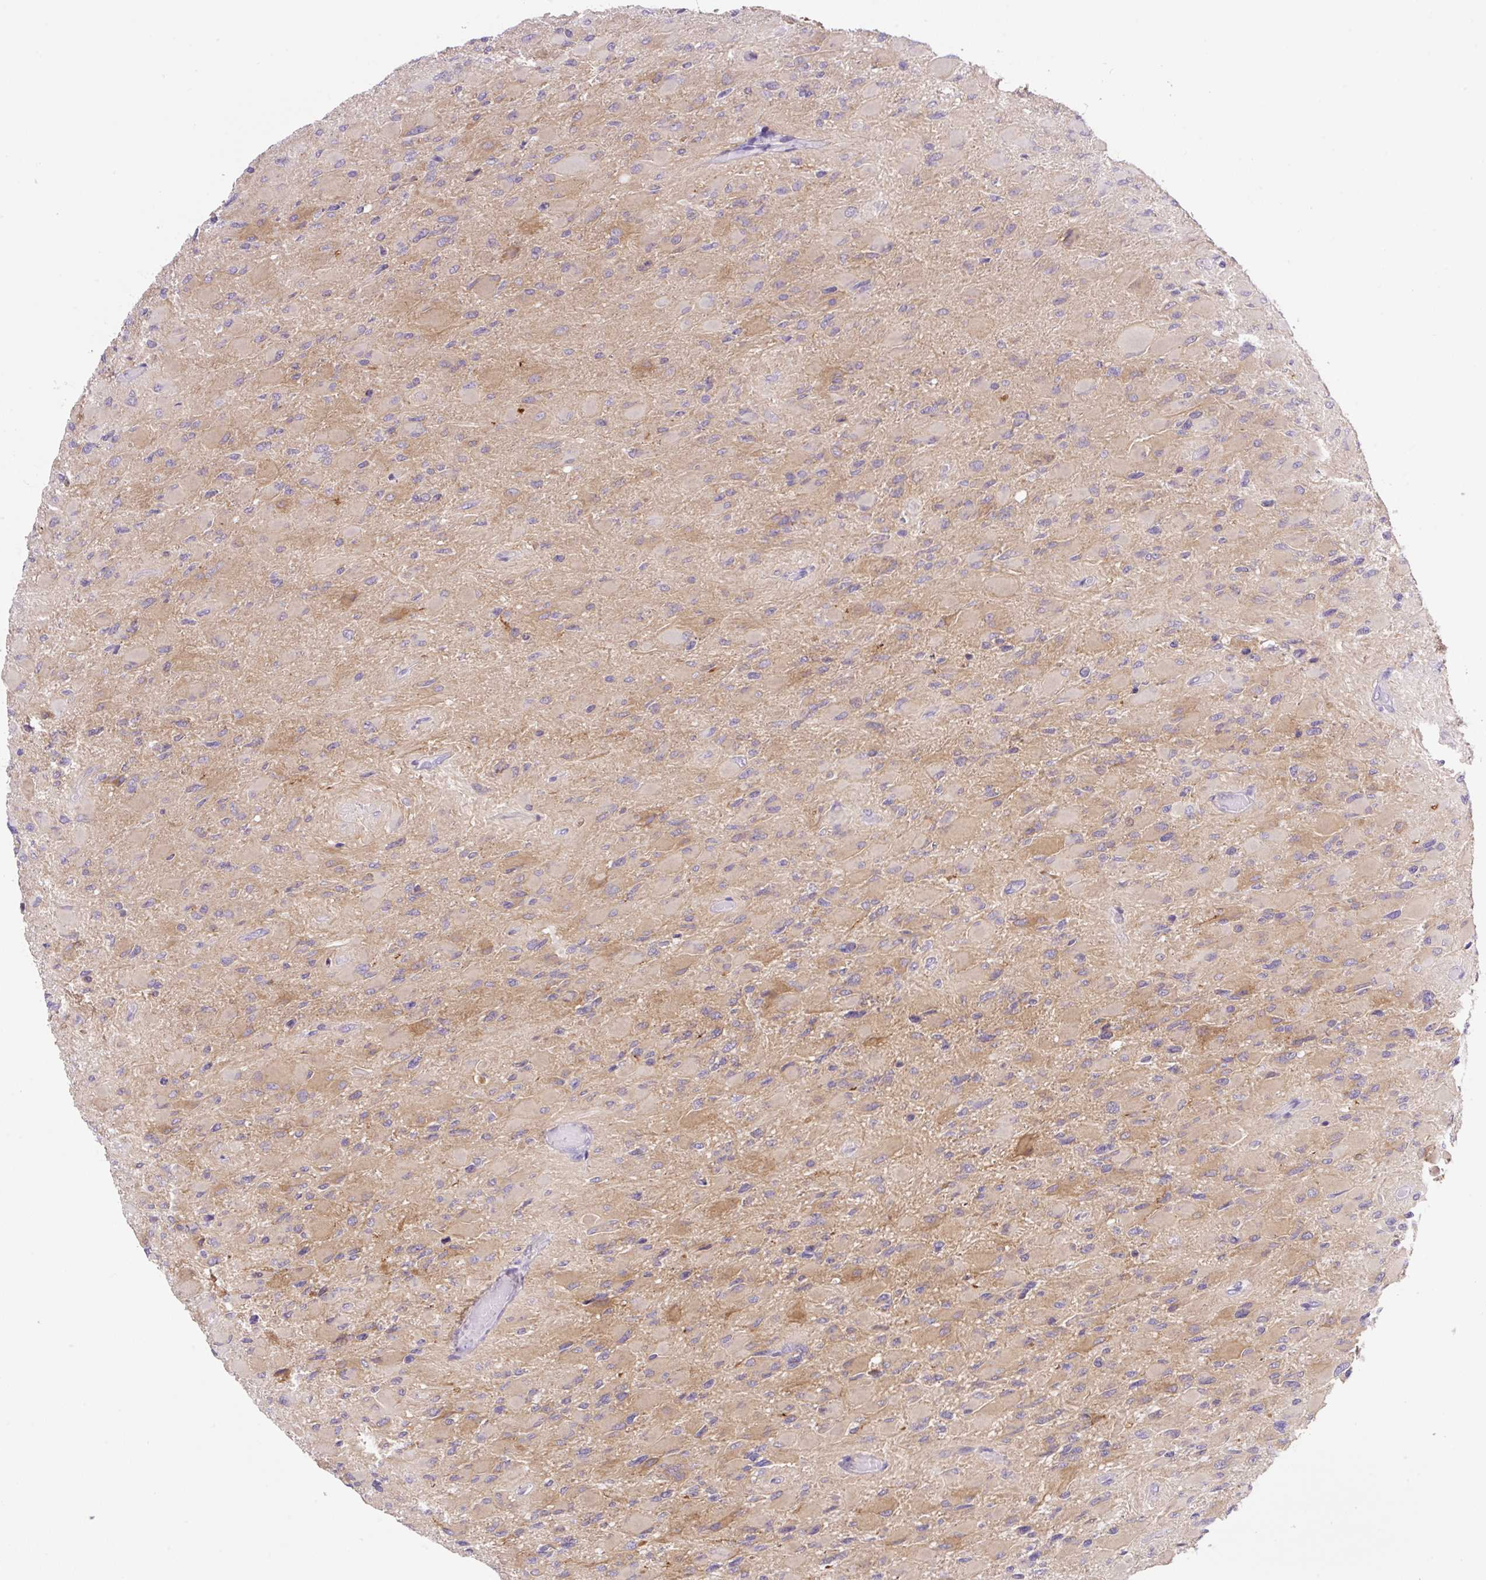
{"staining": {"intensity": "weak", "quantity": "25%-75%", "location": "cytoplasmic/membranous"}, "tissue": "glioma", "cell_type": "Tumor cells", "image_type": "cancer", "snomed": [{"axis": "morphology", "description": "Glioma, malignant, High grade"}, {"axis": "topography", "description": "Cerebral cortex"}], "caption": "Protein expression analysis of human high-grade glioma (malignant) reveals weak cytoplasmic/membranous staining in about 25%-75% of tumor cells. (Brightfield microscopy of DAB IHC at high magnification).", "gene": "CAMK2B", "patient": {"sex": "female", "age": 36}}